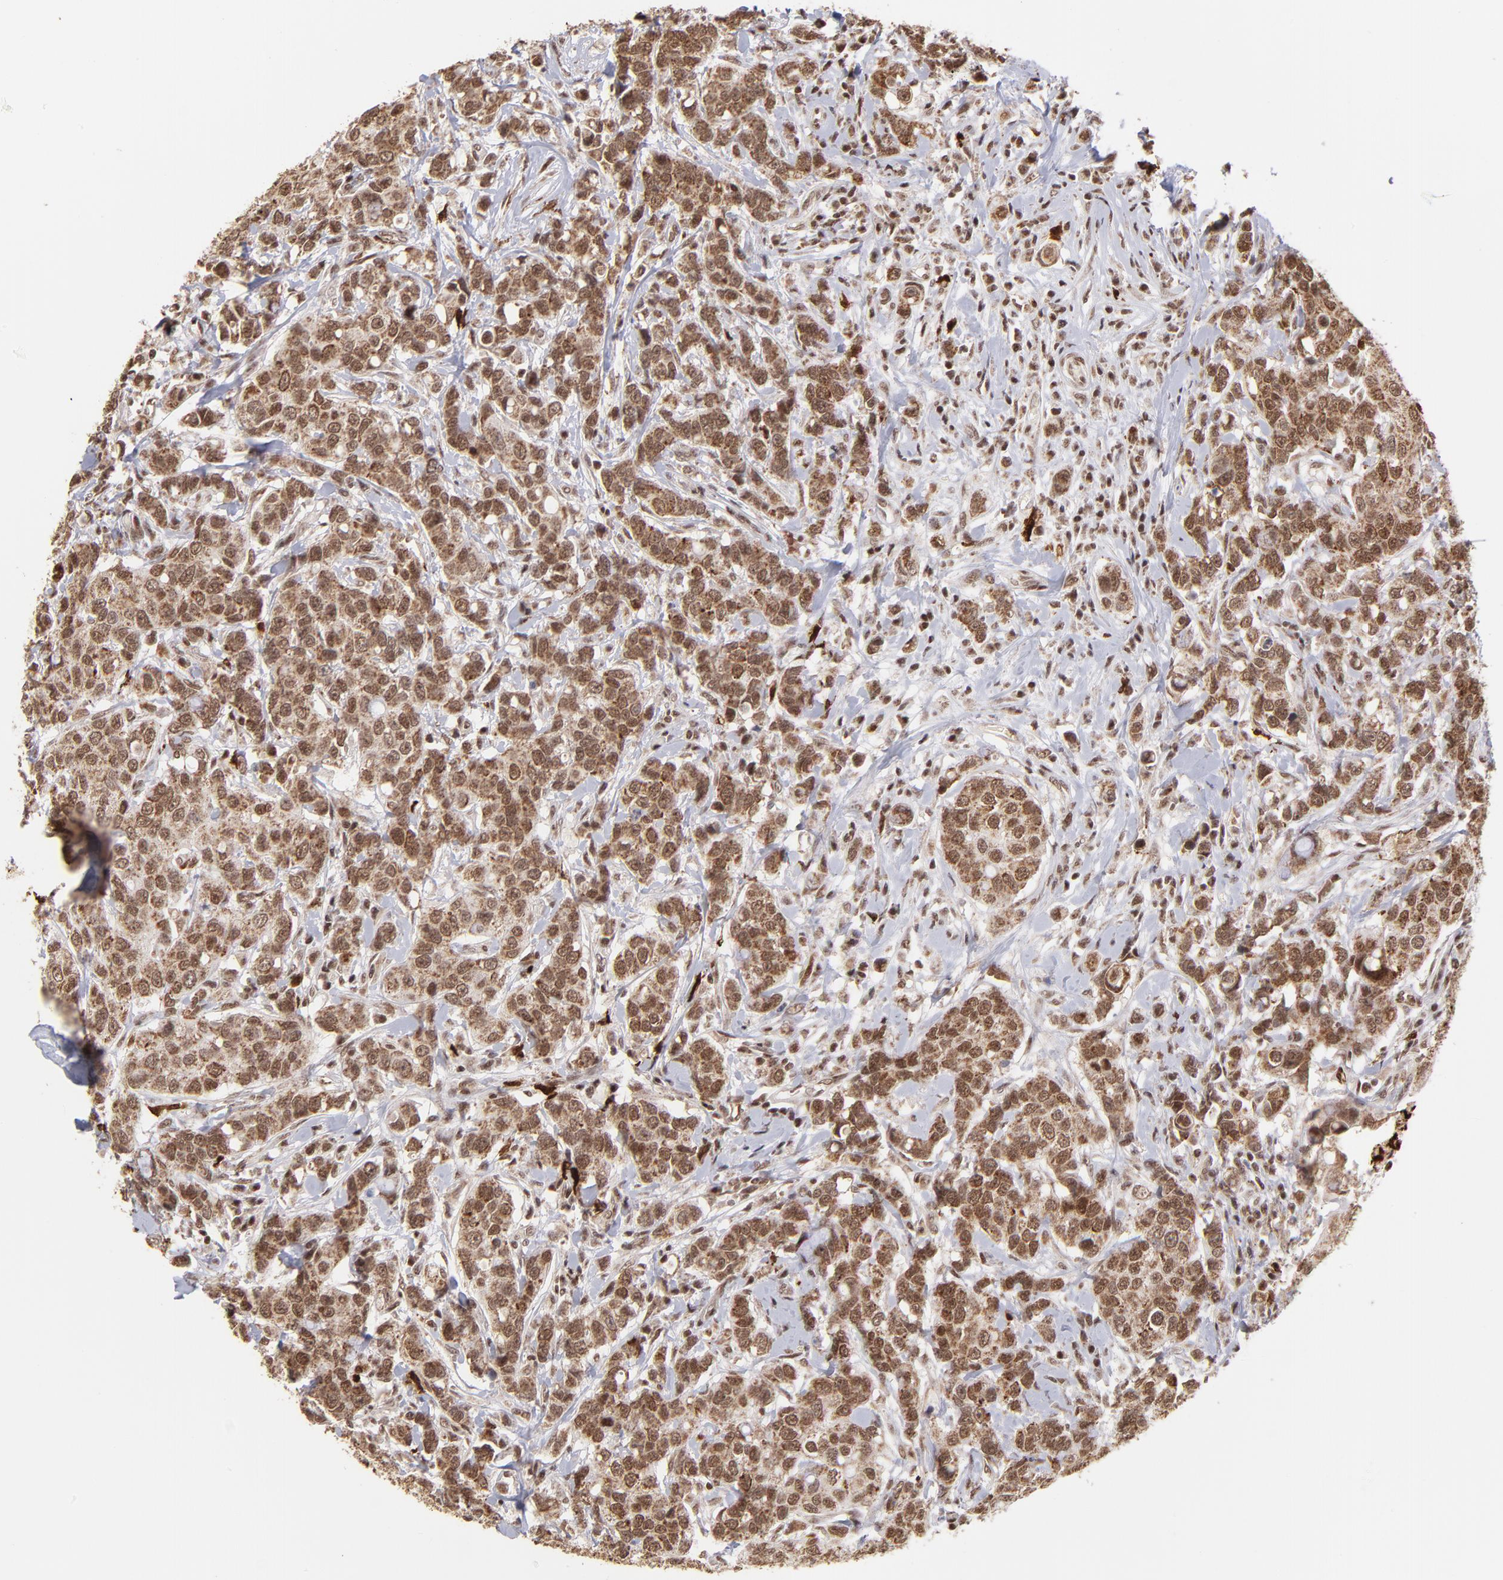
{"staining": {"intensity": "moderate", "quantity": ">75%", "location": "cytoplasmic/membranous,nuclear"}, "tissue": "breast cancer", "cell_type": "Tumor cells", "image_type": "cancer", "snomed": [{"axis": "morphology", "description": "Duct carcinoma"}, {"axis": "topography", "description": "Breast"}], "caption": "Immunohistochemical staining of human intraductal carcinoma (breast) demonstrates medium levels of moderate cytoplasmic/membranous and nuclear protein expression in about >75% of tumor cells. (DAB = brown stain, brightfield microscopy at high magnification).", "gene": "ZFX", "patient": {"sex": "female", "age": 27}}